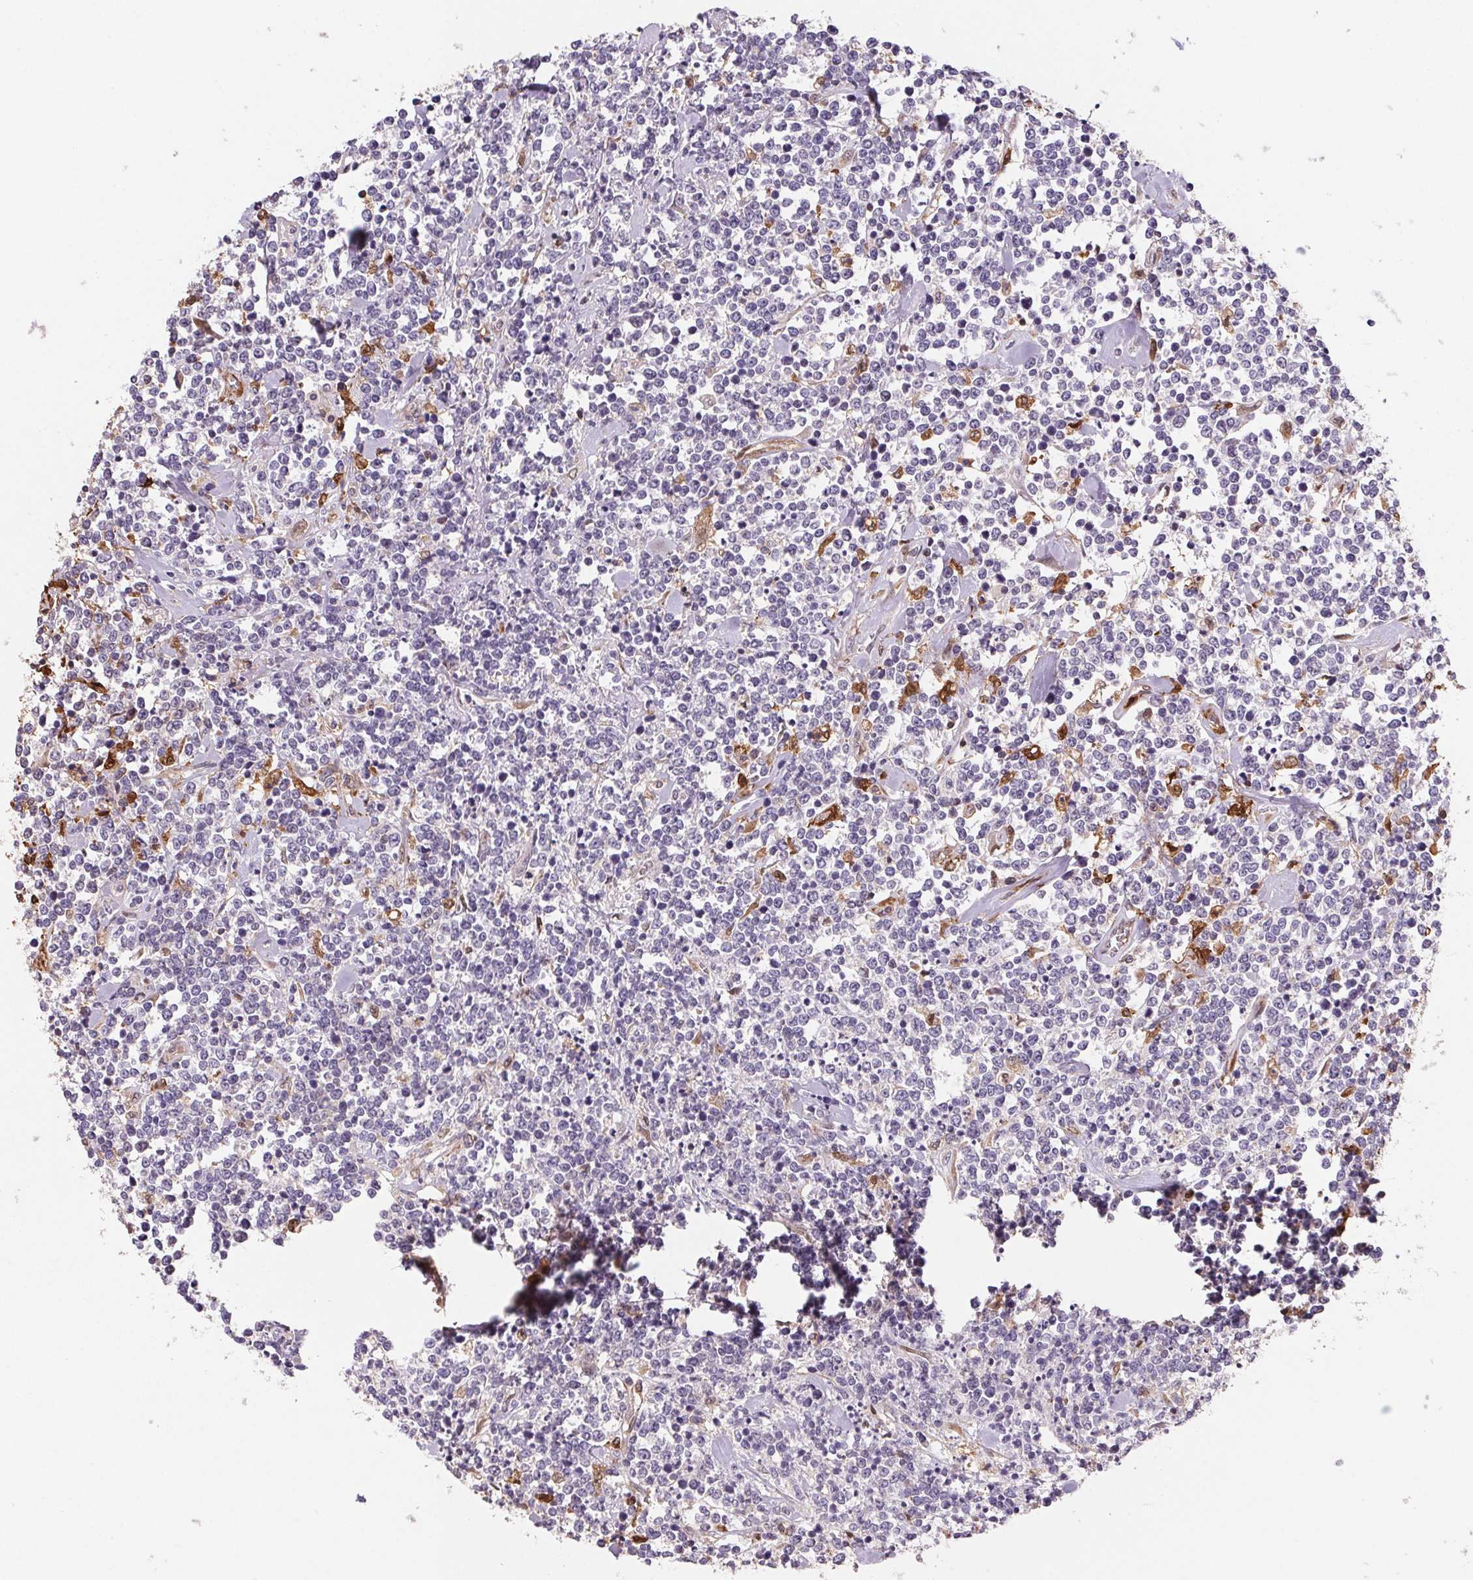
{"staining": {"intensity": "negative", "quantity": "none", "location": "none"}, "tissue": "lymphoma", "cell_type": "Tumor cells", "image_type": "cancer", "snomed": [{"axis": "morphology", "description": "Malignant lymphoma, non-Hodgkin's type, High grade"}, {"axis": "topography", "description": "Colon"}], "caption": "IHC image of neoplastic tissue: malignant lymphoma, non-Hodgkin's type (high-grade) stained with DAB exhibits no significant protein positivity in tumor cells. Nuclei are stained in blue.", "gene": "GBP1", "patient": {"sex": "male", "age": 82}}